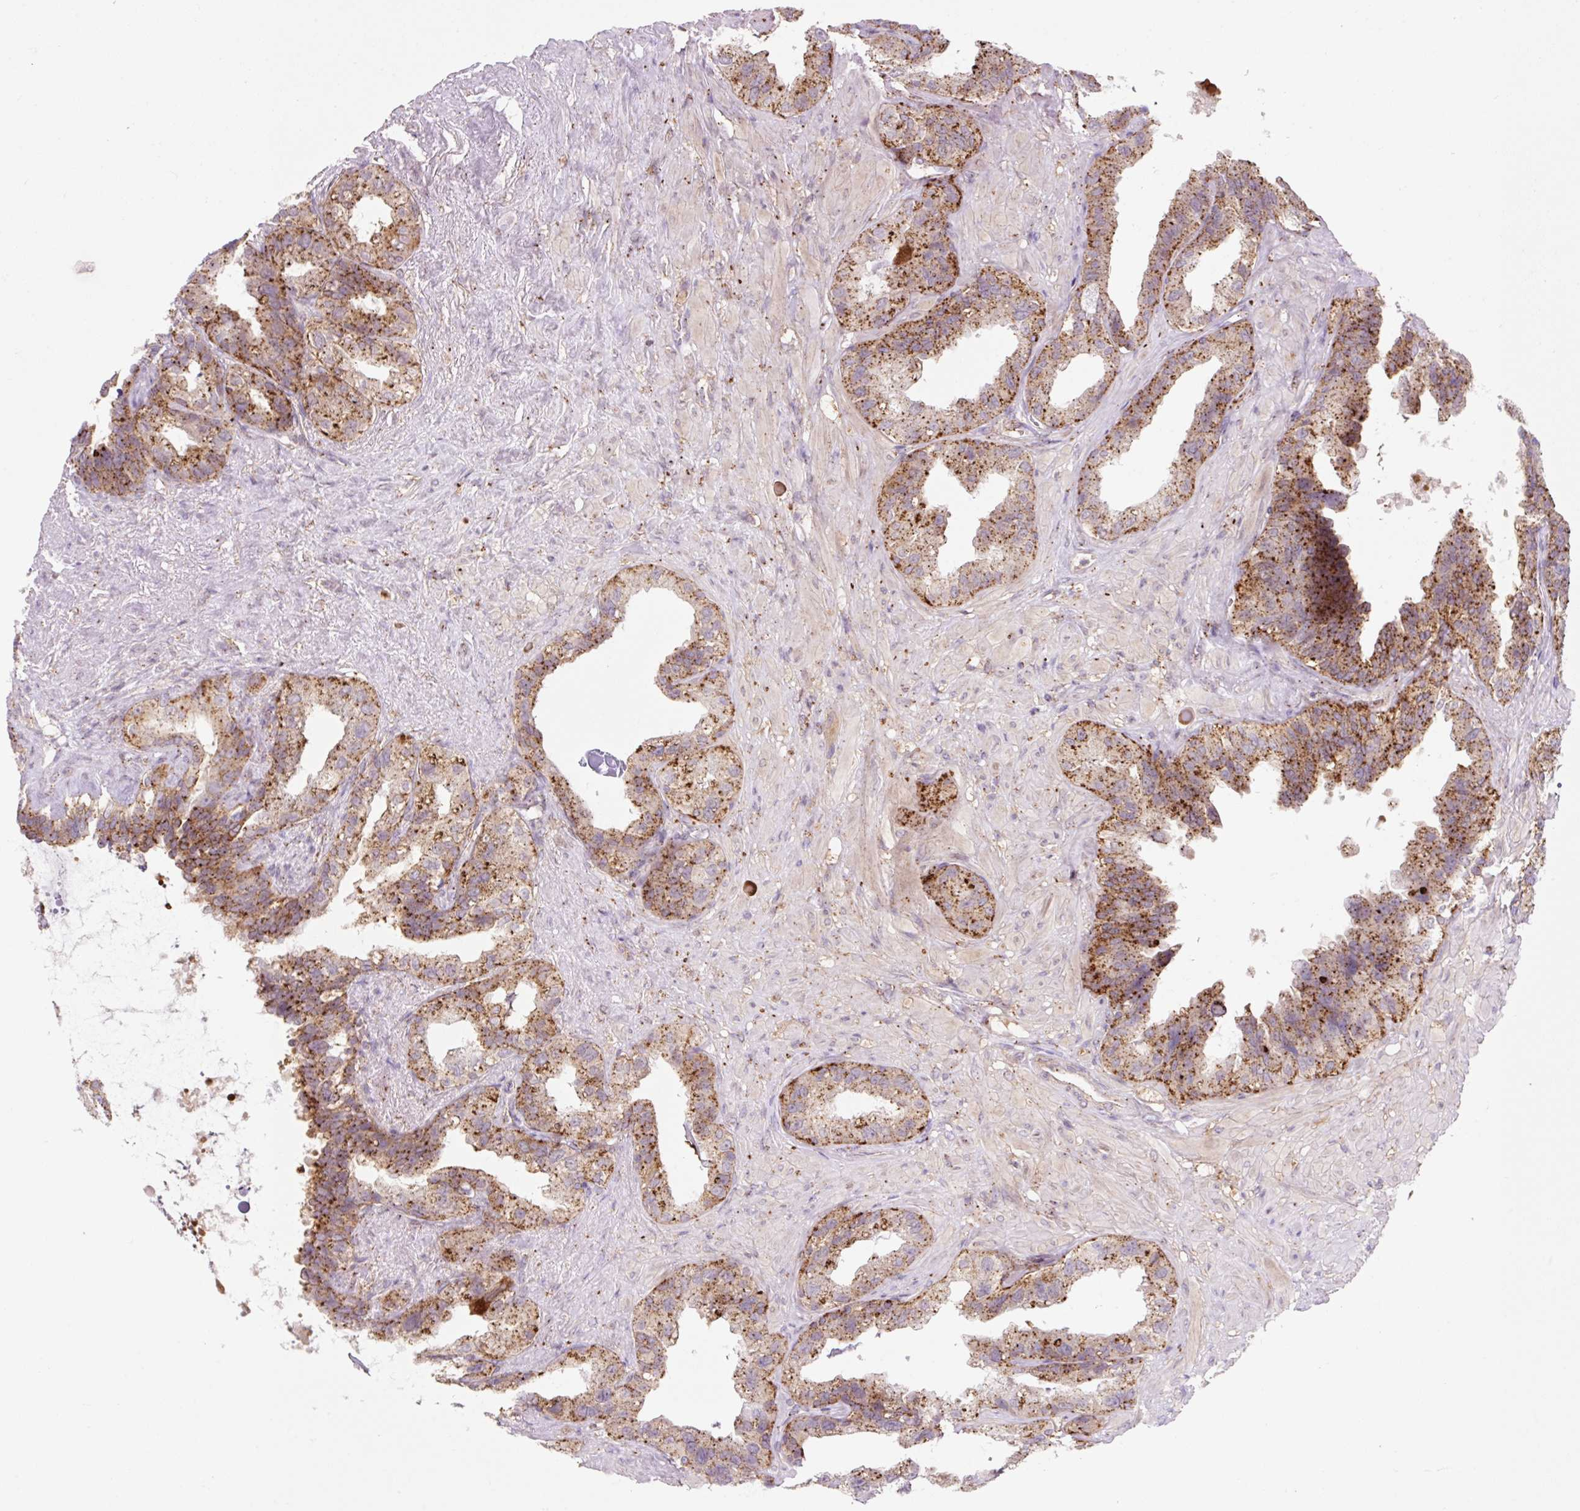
{"staining": {"intensity": "strong", "quantity": ">75%", "location": "cytoplasmic/membranous"}, "tissue": "seminal vesicle", "cell_type": "Glandular cells", "image_type": "normal", "snomed": [{"axis": "morphology", "description": "Normal tissue, NOS"}, {"axis": "topography", "description": "Seminal veicle"}, {"axis": "topography", "description": "Peripheral nerve tissue"}], "caption": "High-power microscopy captured an immunohistochemistry photomicrograph of benign seminal vesicle, revealing strong cytoplasmic/membranous expression in approximately >75% of glandular cells. Ihc stains the protein in brown and the nuclei are stained blue.", "gene": "VPS4A", "patient": {"sex": "male", "age": 76}}